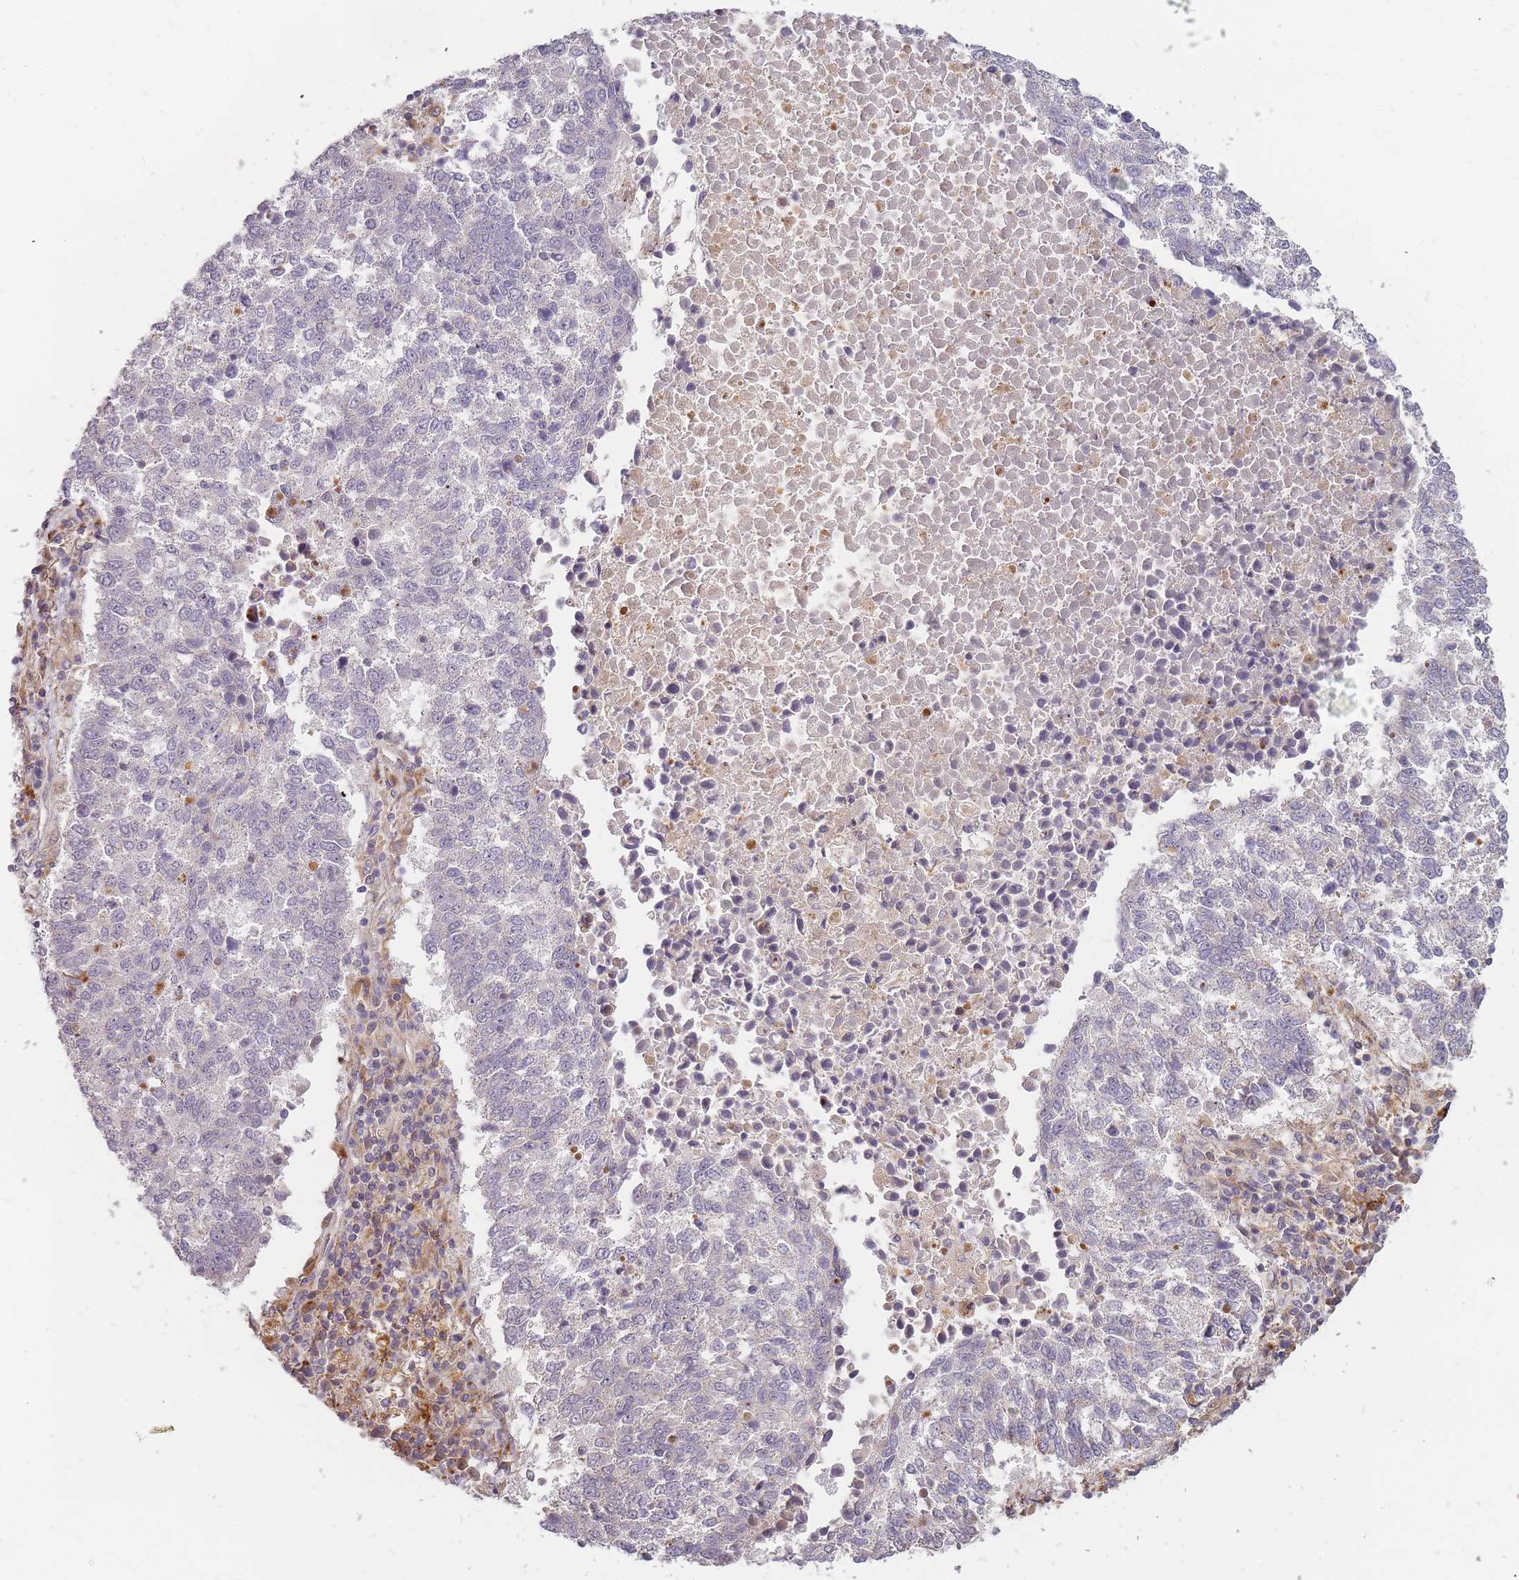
{"staining": {"intensity": "negative", "quantity": "none", "location": "none"}, "tissue": "lung cancer", "cell_type": "Tumor cells", "image_type": "cancer", "snomed": [{"axis": "morphology", "description": "Squamous cell carcinoma, NOS"}, {"axis": "topography", "description": "Lung"}], "caption": "DAB (3,3'-diaminobenzidine) immunohistochemical staining of human lung cancer (squamous cell carcinoma) demonstrates no significant staining in tumor cells. (Stains: DAB immunohistochemistry with hematoxylin counter stain, Microscopy: brightfield microscopy at high magnification).", "gene": "ATG5", "patient": {"sex": "male", "age": 73}}